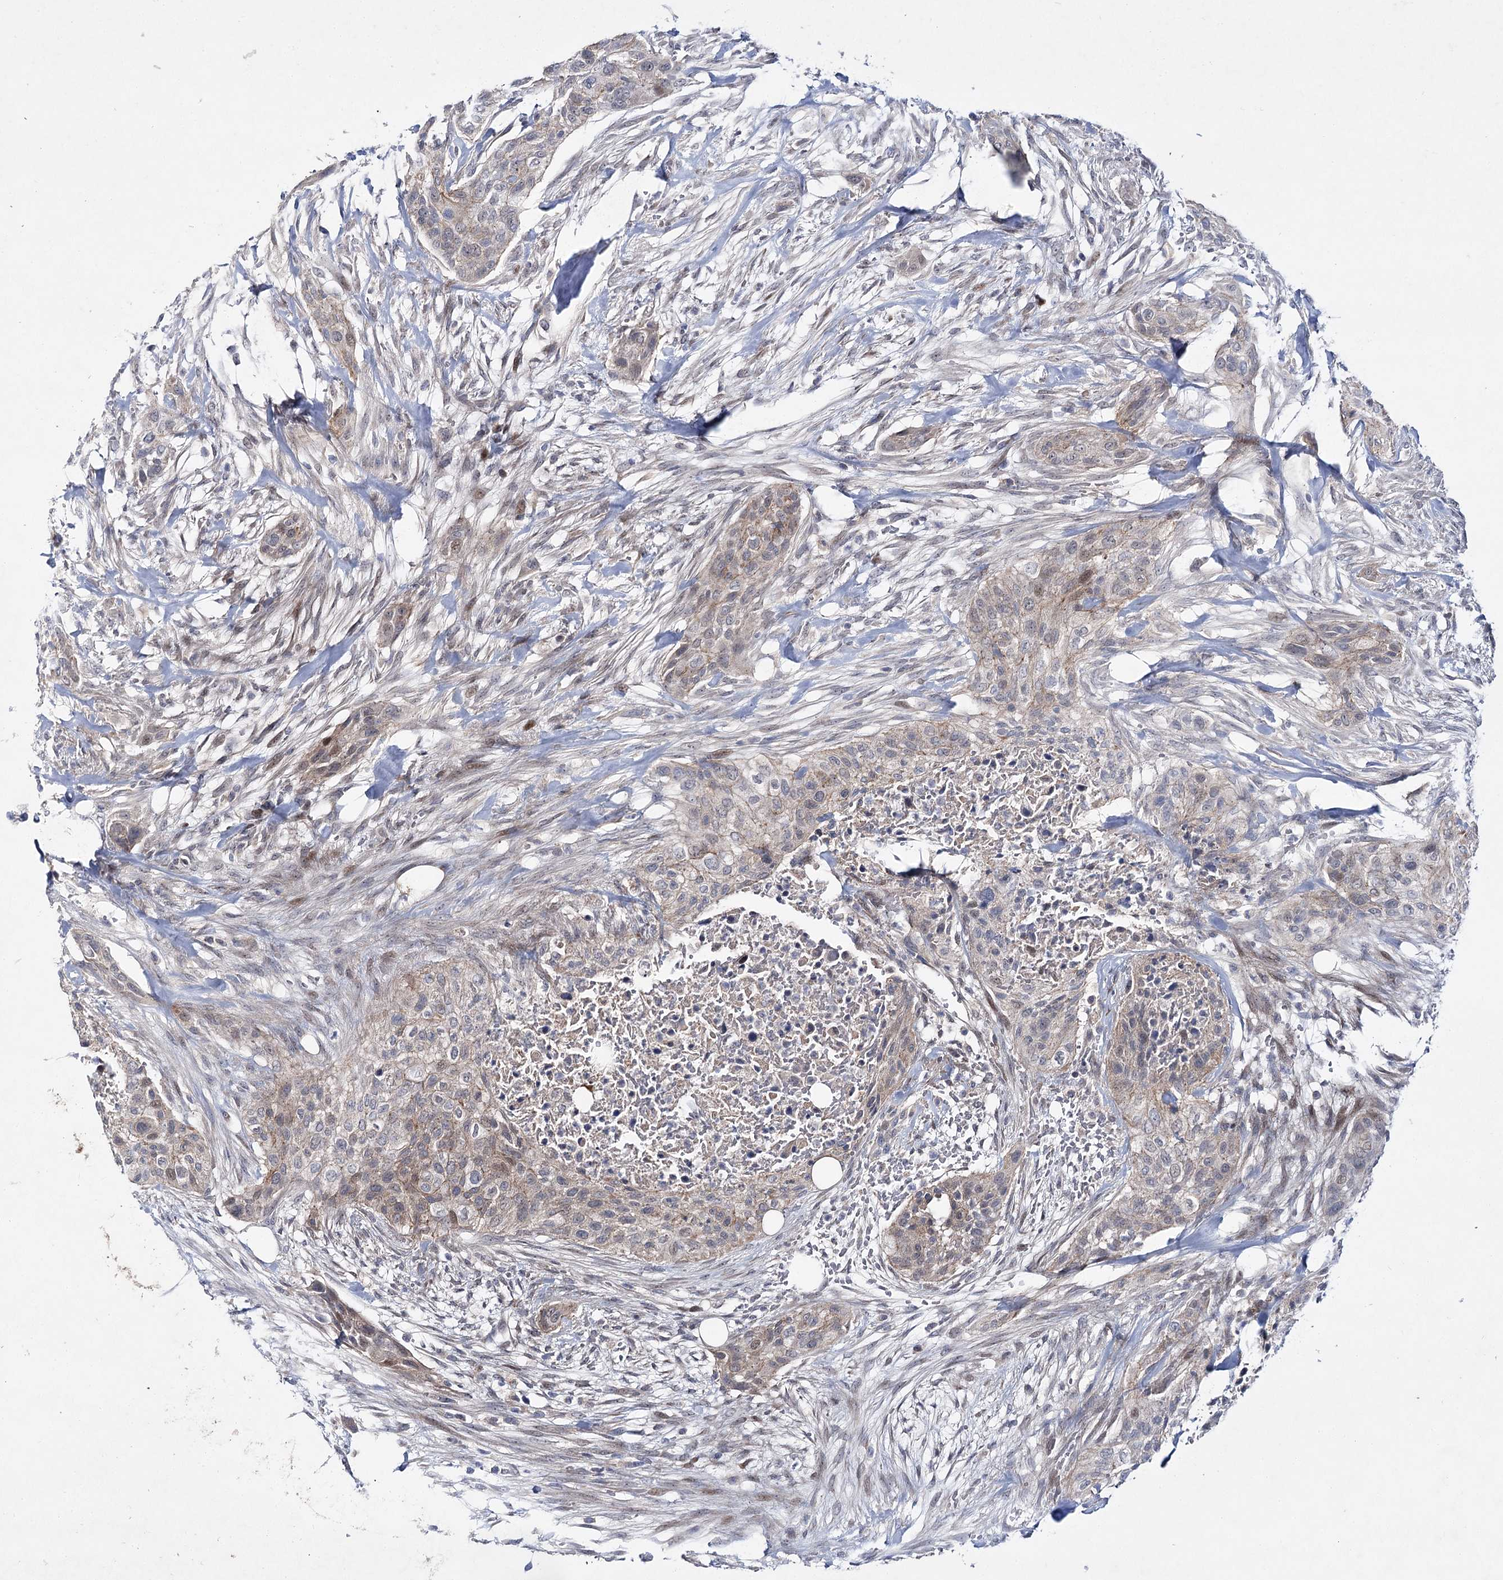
{"staining": {"intensity": "weak", "quantity": "<25%", "location": "cytoplasmic/membranous"}, "tissue": "urothelial cancer", "cell_type": "Tumor cells", "image_type": "cancer", "snomed": [{"axis": "morphology", "description": "Urothelial carcinoma, High grade"}, {"axis": "topography", "description": "Urinary bladder"}], "caption": "This is an IHC histopathology image of human high-grade urothelial carcinoma. There is no staining in tumor cells.", "gene": "ARHGAP32", "patient": {"sex": "male", "age": 35}}